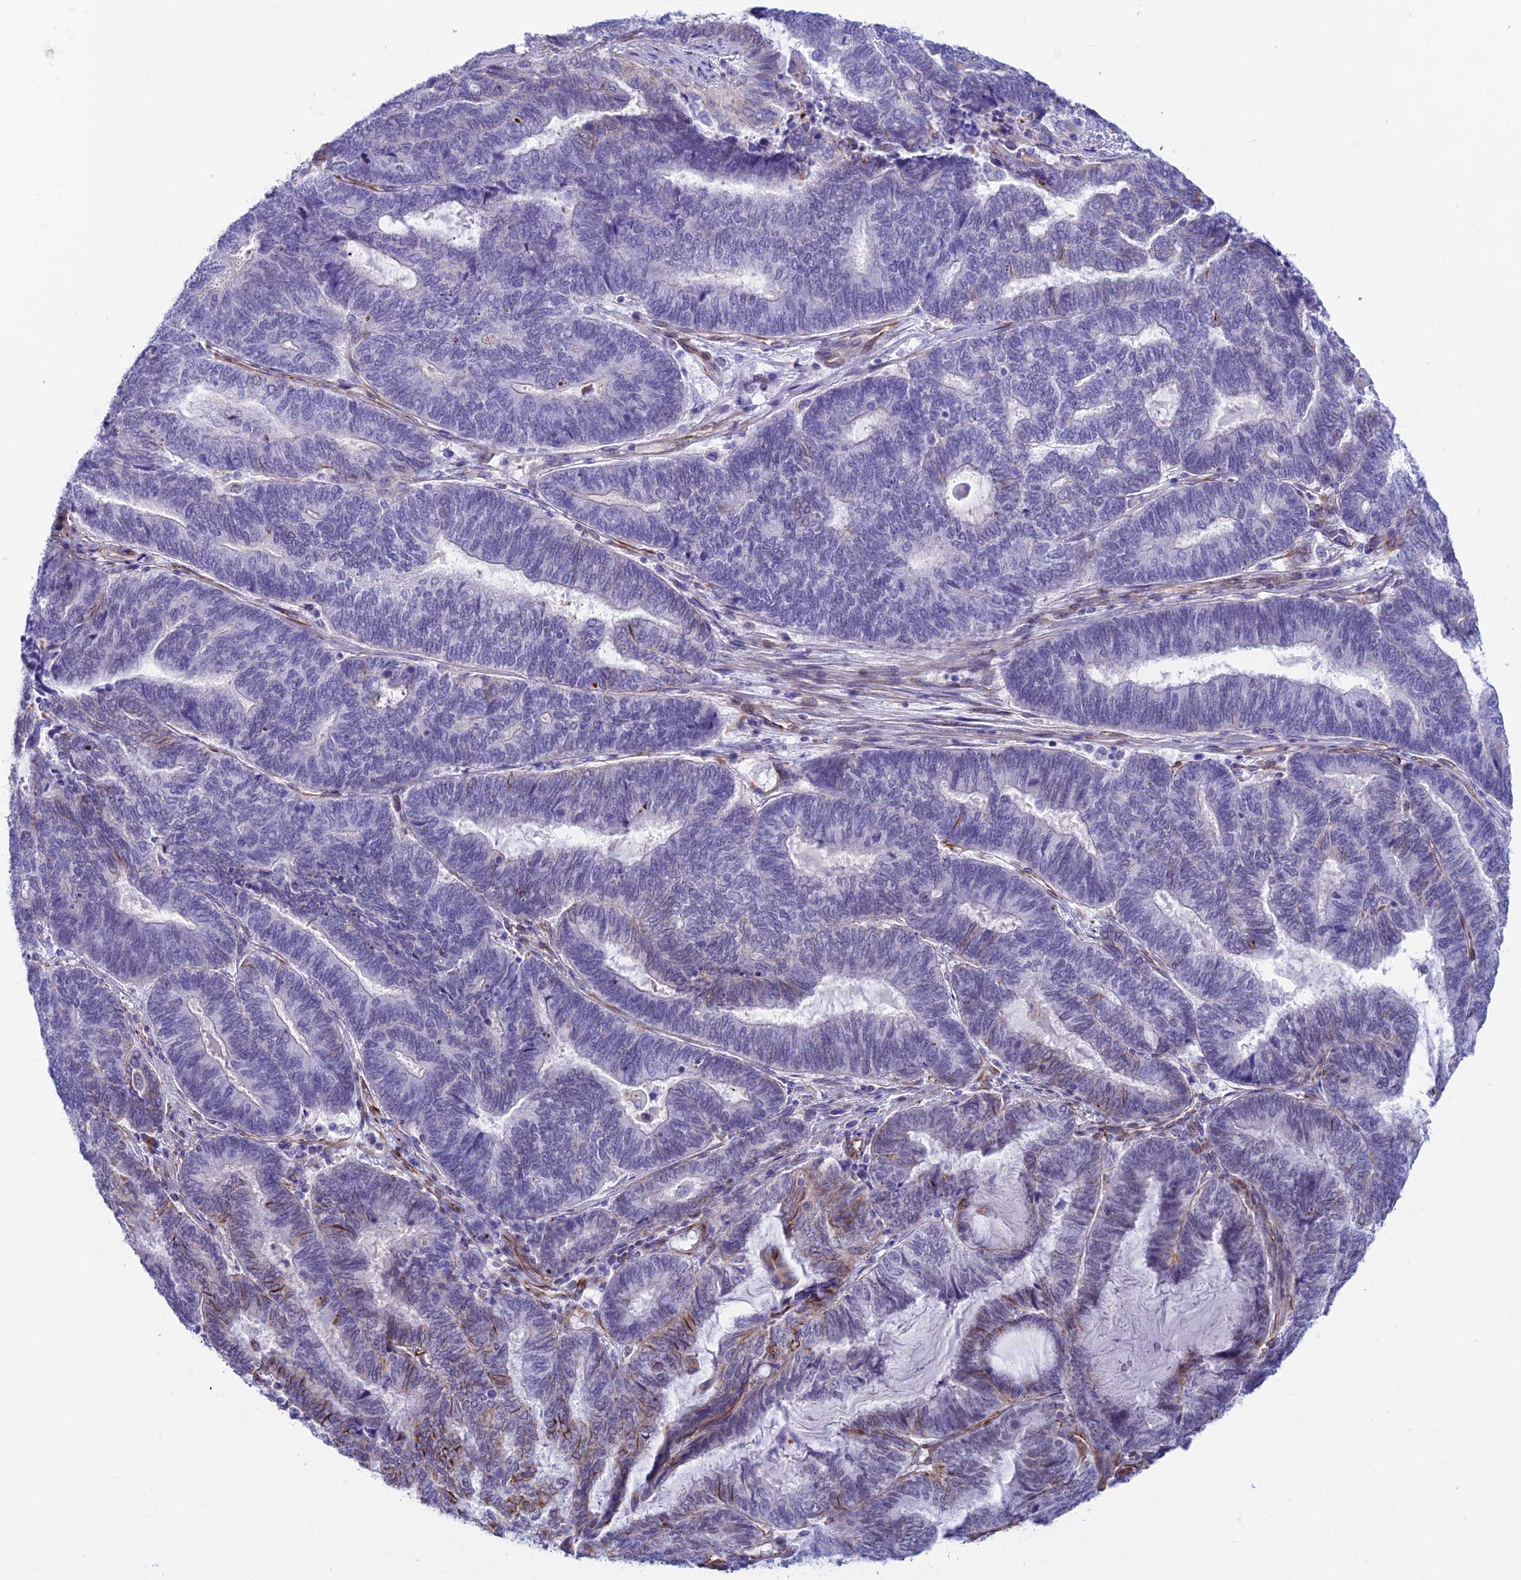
{"staining": {"intensity": "strong", "quantity": "<25%", "location": "cytoplasmic/membranous"}, "tissue": "endometrial cancer", "cell_type": "Tumor cells", "image_type": "cancer", "snomed": [{"axis": "morphology", "description": "Adenocarcinoma, NOS"}, {"axis": "topography", "description": "Uterus"}, {"axis": "topography", "description": "Endometrium"}], "caption": "A histopathology image of human endometrial cancer (adenocarcinoma) stained for a protein shows strong cytoplasmic/membranous brown staining in tumor cells.", "gene": "ZNF652", "patient": {"sex": "female", "age": 70}}